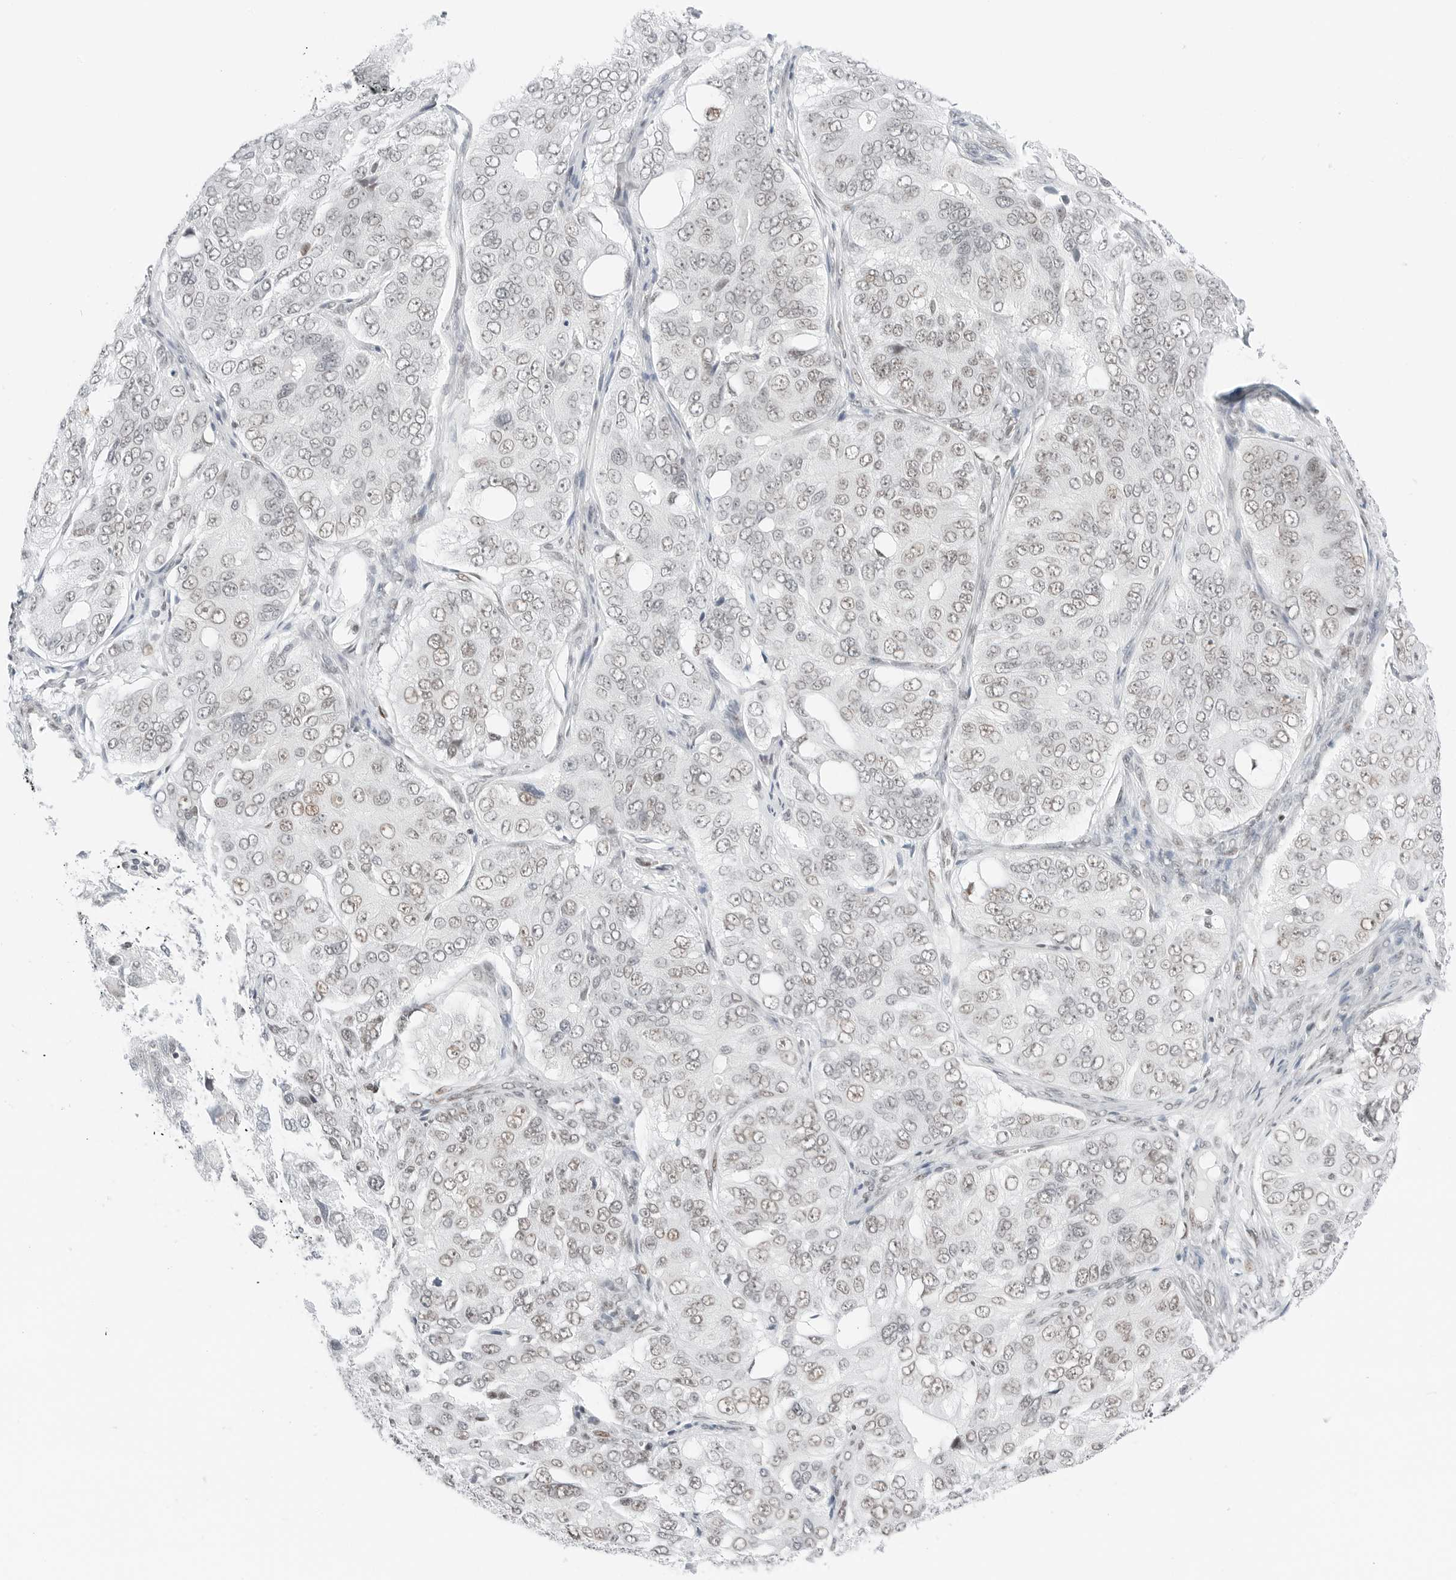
{"staining": {"intensity": "weak", "quantity": "<25%", "location": "nuclear"}, "tissue": "ovarian cancer", "cell_type": "Tumor cells", "image_type": "cancer", "snomed": [{"axis": "morphology", "description": "Carcinoma, endometroid"}, {"axis": "topography", "description": "Ovary"}], "caption": "Ovarian cancer (endometroid carcinoma) stained for a protein using immunohistochemistry shows no expression tumor cells.", "gene": "CRTC2", "patient": {"sex": "female", "age": 51}}